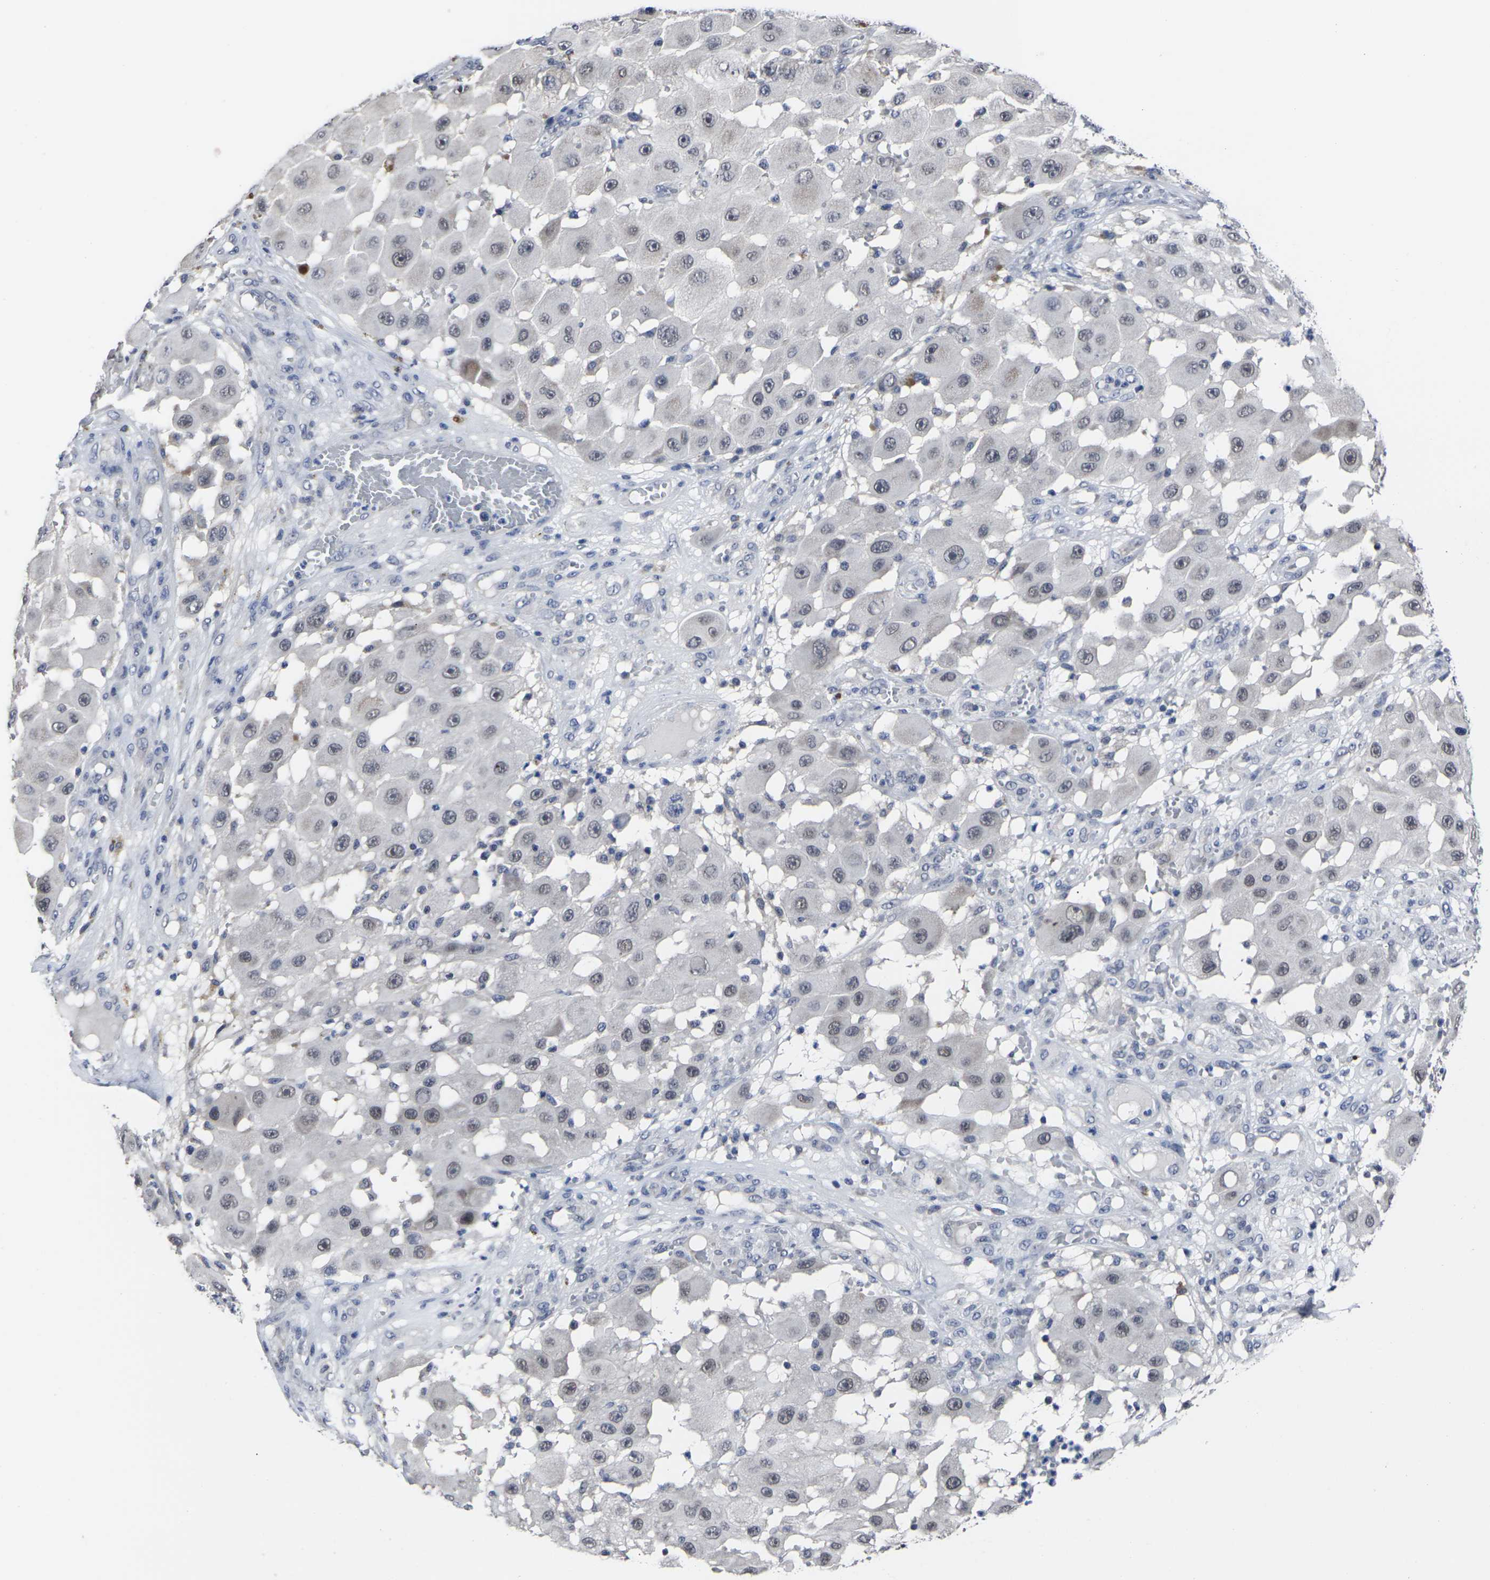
{"staining": {"intensity": "weak", "quantity": "<25%", "location": "cytoplasmic/membranous"}, "tissue": "melanoma", "cell_type": "Tumor cells", "image_type": "cancer", "snomed": [{"axis": "morphology", "description": "Malignant melanoma, NOS"}, {"axis": "topography", "description": "Skin"}], "caption": "The image shows no significant expression in tumor cells of malignant melanoma.", "gene": "MSANTD4", "patient": {"sex": "female", "age": 81}}